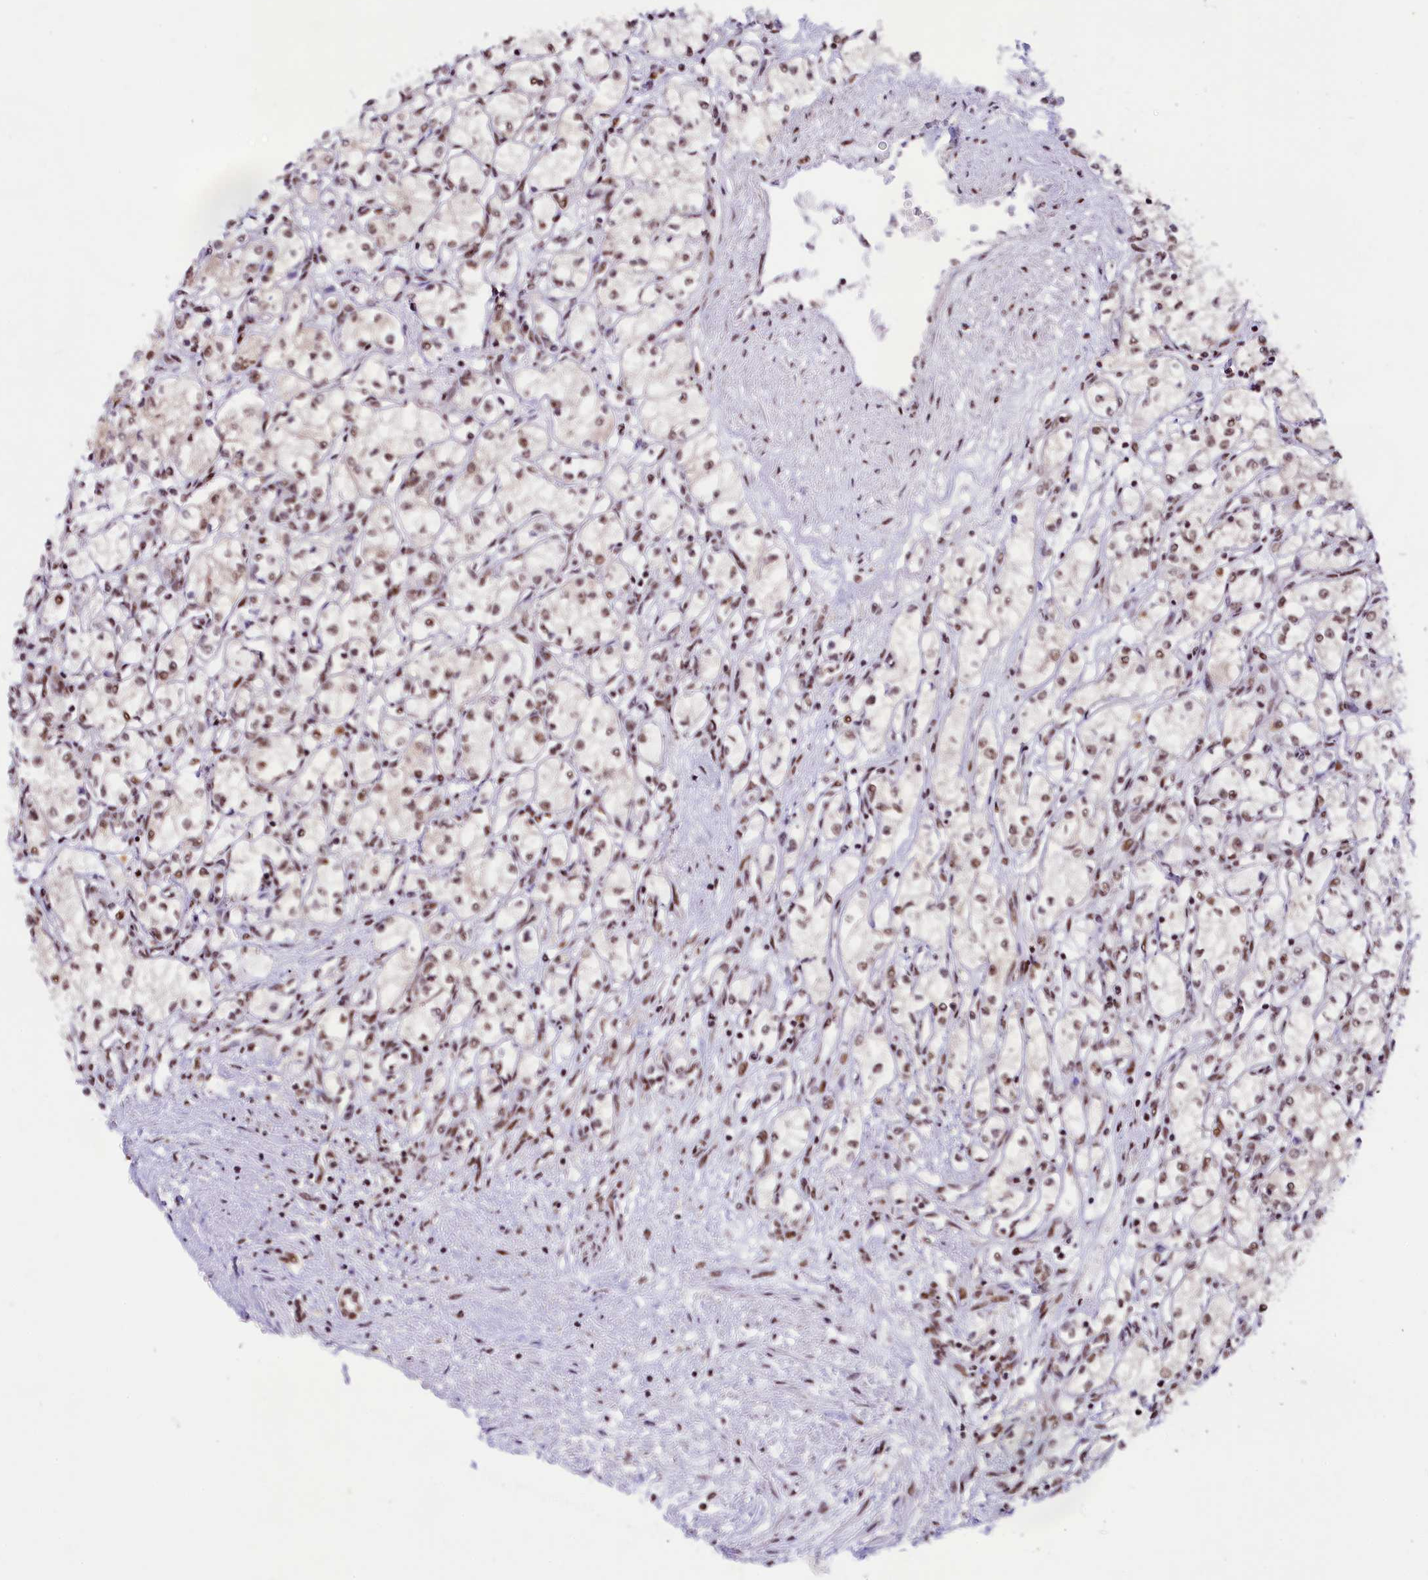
{"staining": {"intensity": "weak", "quantity": ">75%", "location": "nuclear"}, "tissue": "renal cancer", "cell_type": "Tumor cells", "image_type": "cancer", "snomed": [{"axis": "morphology", "description": "Adenocarcinoma, NOS"}, {"axis": "topography", "description": "Kidney"}], "caption": "IHC image of neoplastic tissue: human renal adenocarcinoma stained using IHC shows low levels of weak protein expression localized specifically in the nuclear of tumor cells, appearing as a nuclear brown color.", "gene": "ANKS3", "patient": {"sex": "male", "age": 59}}